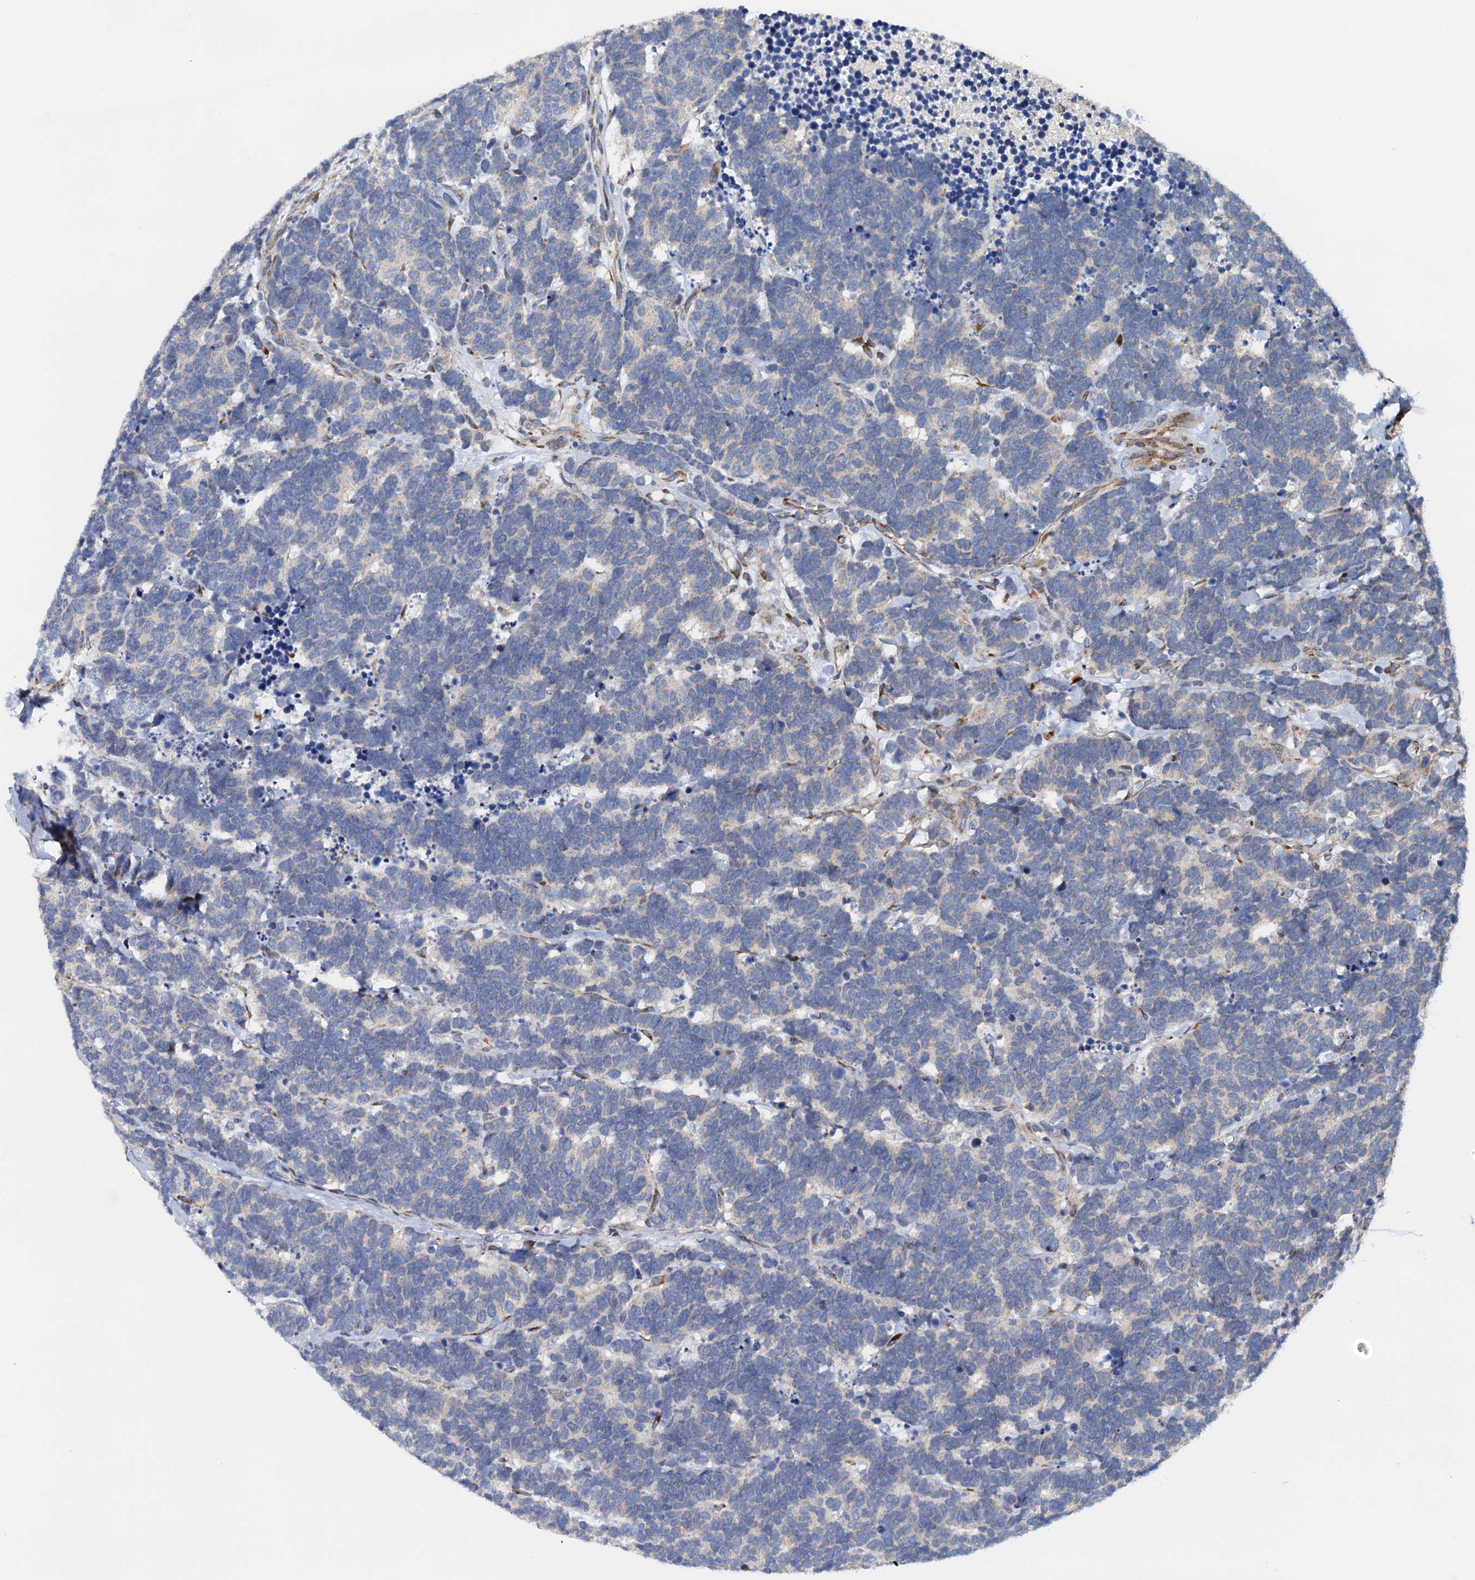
{"staining": {"intensity": "negative", "quantity": "none", "location": "none"}, "tissue": "carcinoid", "cell_type": "Tumor cells", "image_type": "cancer", "snomed": [{"axis": "morphology", "description": "Carcinoma, NOS"}, {"axis": "morphology", "description": "Carcinoid, malignant, NOS"}, {"axis": "topography", "description": "Urinary bladder"}], "caption": "Carcinoid stained for a protein using IHC reveals no expression tumor cells.", "gene": "RASSF9", "patient": {"sex": "male", "age": 57}}